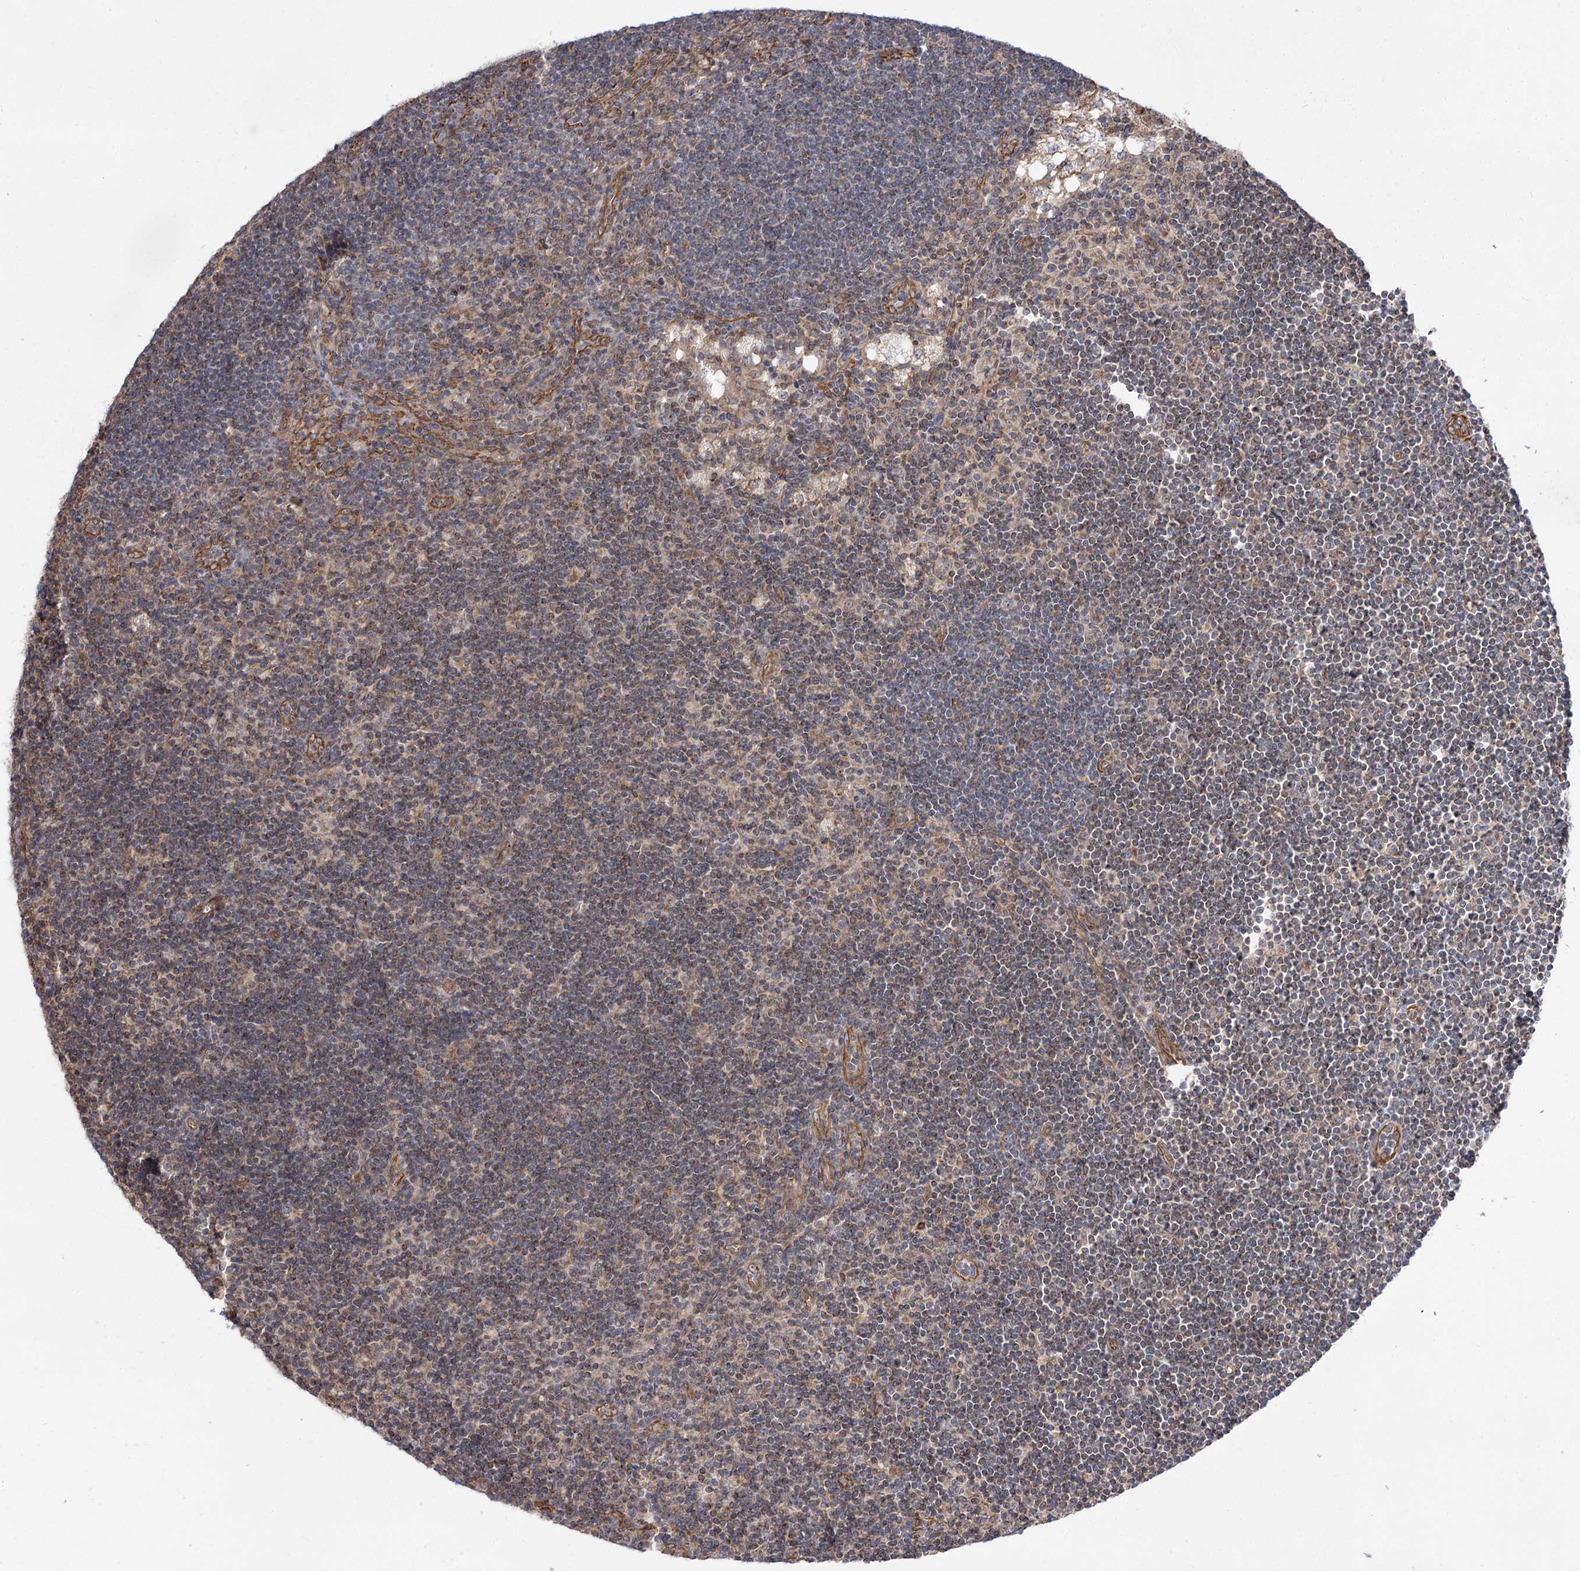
{"staining": {"intensity": "negative", "quantity": "none", "location": "none"}, "tissue": "lymph node", "cell_type": "Germinal center cells", "image_type": "normal", "snomed": [{"axis": "morphology", "description": "Normal tissue, NOS"}, {"axis": "topography", "description": "Lymph node"}], "caption": "Germinal center cells are negative for brown protein staining in normal lymph node. (DAB (3,3'-diaminobenzidine) immunohistochemistry (IHC) with hematoxylin counter stain).", "gene": "SH3BP5L", "patient": {"sex": "male", "age": 24}}